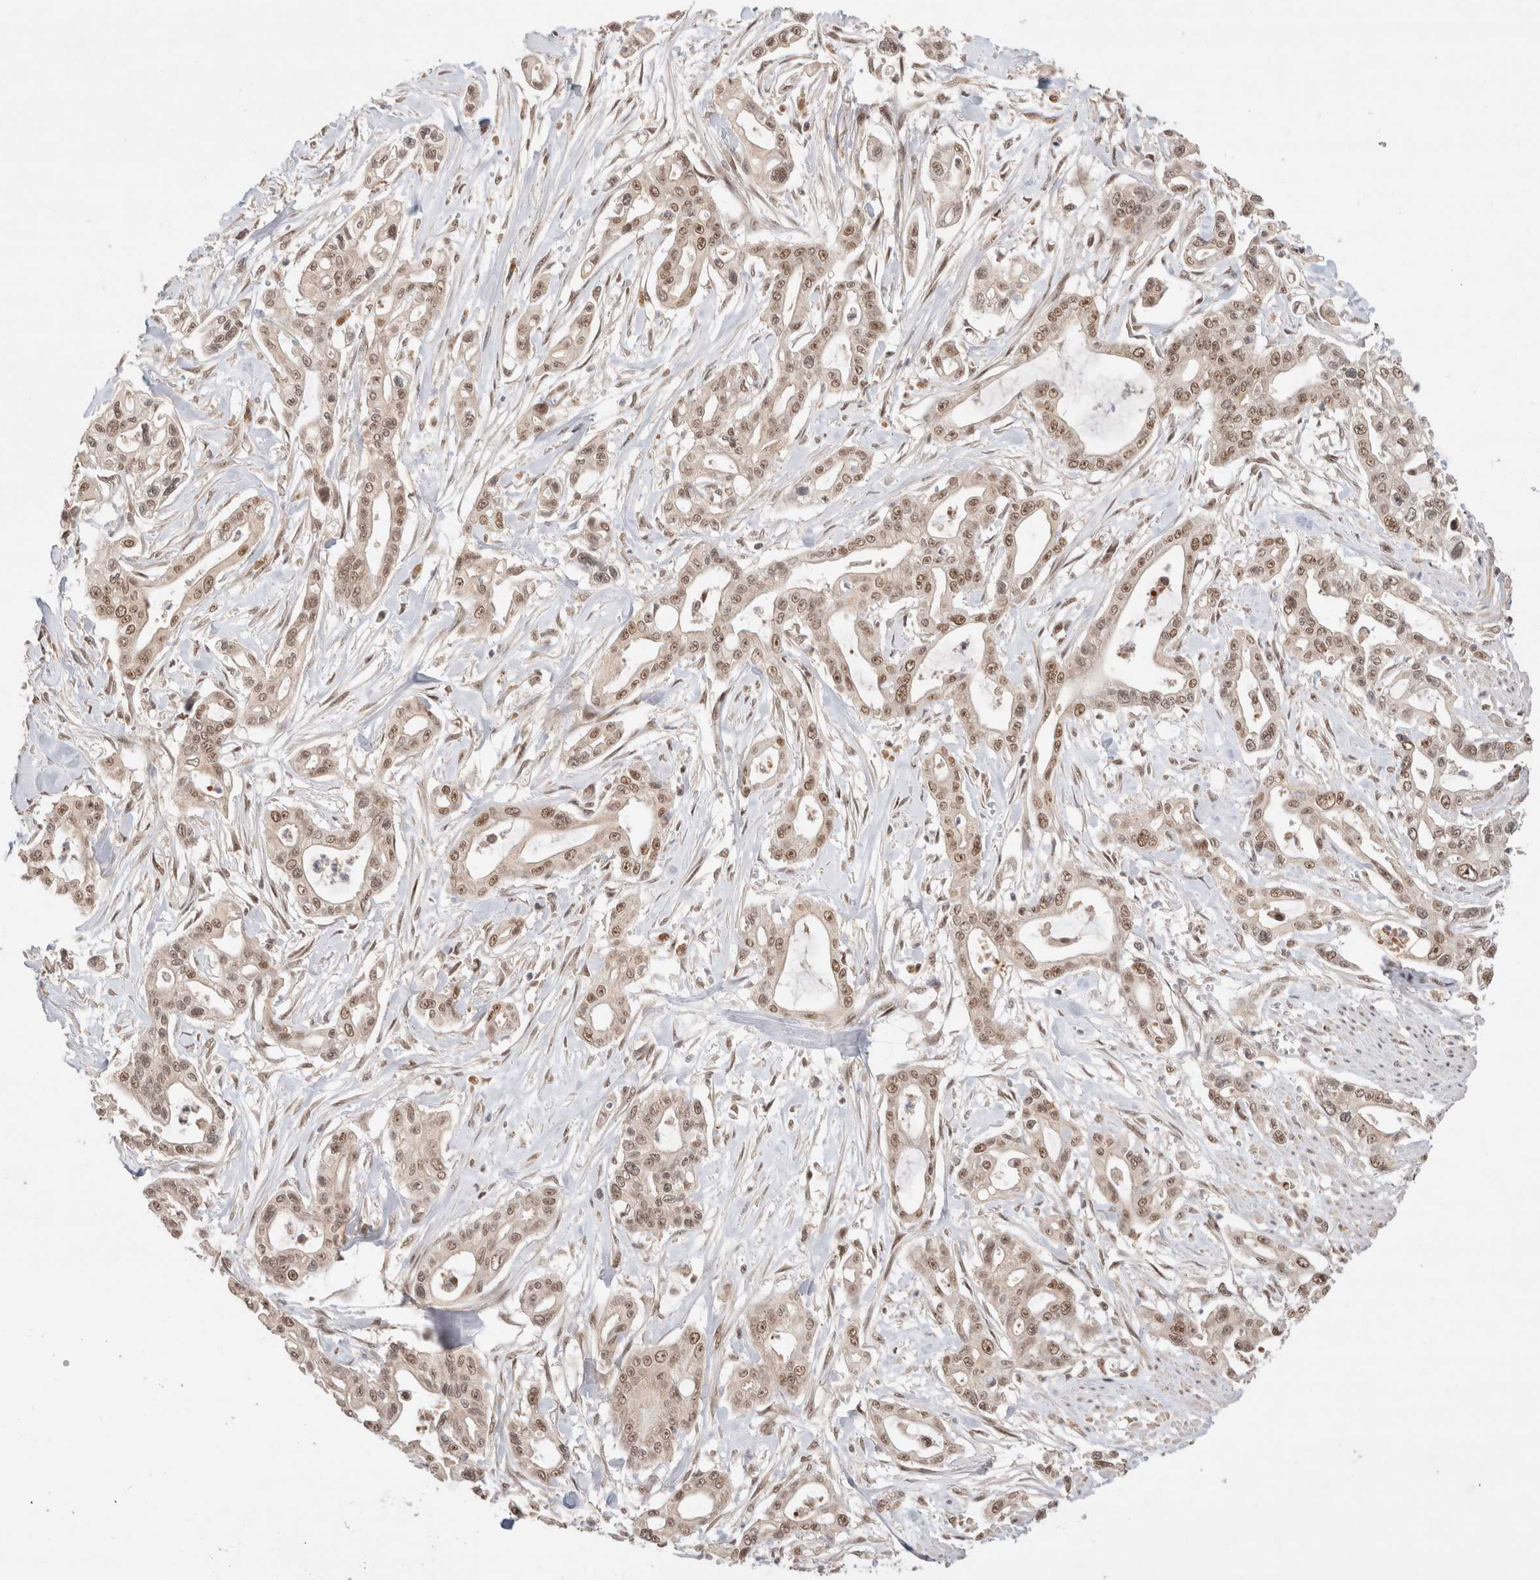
{"staining": {"intensity": "moderate", "quantity": ">75%", "location": "nuclear"}, "tissue": "pancreatic cancer", "cell_type": "Tumor cells", "image_type": "cancer", "snomed": [{"axis": "morphology", "description": "Adenocarcinoma, NOS"}, {"axis": "topography", "description": "Pancreas"}], "caption": "Brown immunohistochemical staining in human adenocarcinoma (pancreatic) reveals moderate nuclear staining in approximately >75% of tumor cells. The staining was performed using DAB (3,3'-diaminobenzidine), with brown indicating positive protein expression. Nuclei are stained blue with hematoxylin.", "gene": "MPHOSPH6", "patient": {"sex": "male", "age": 68}}